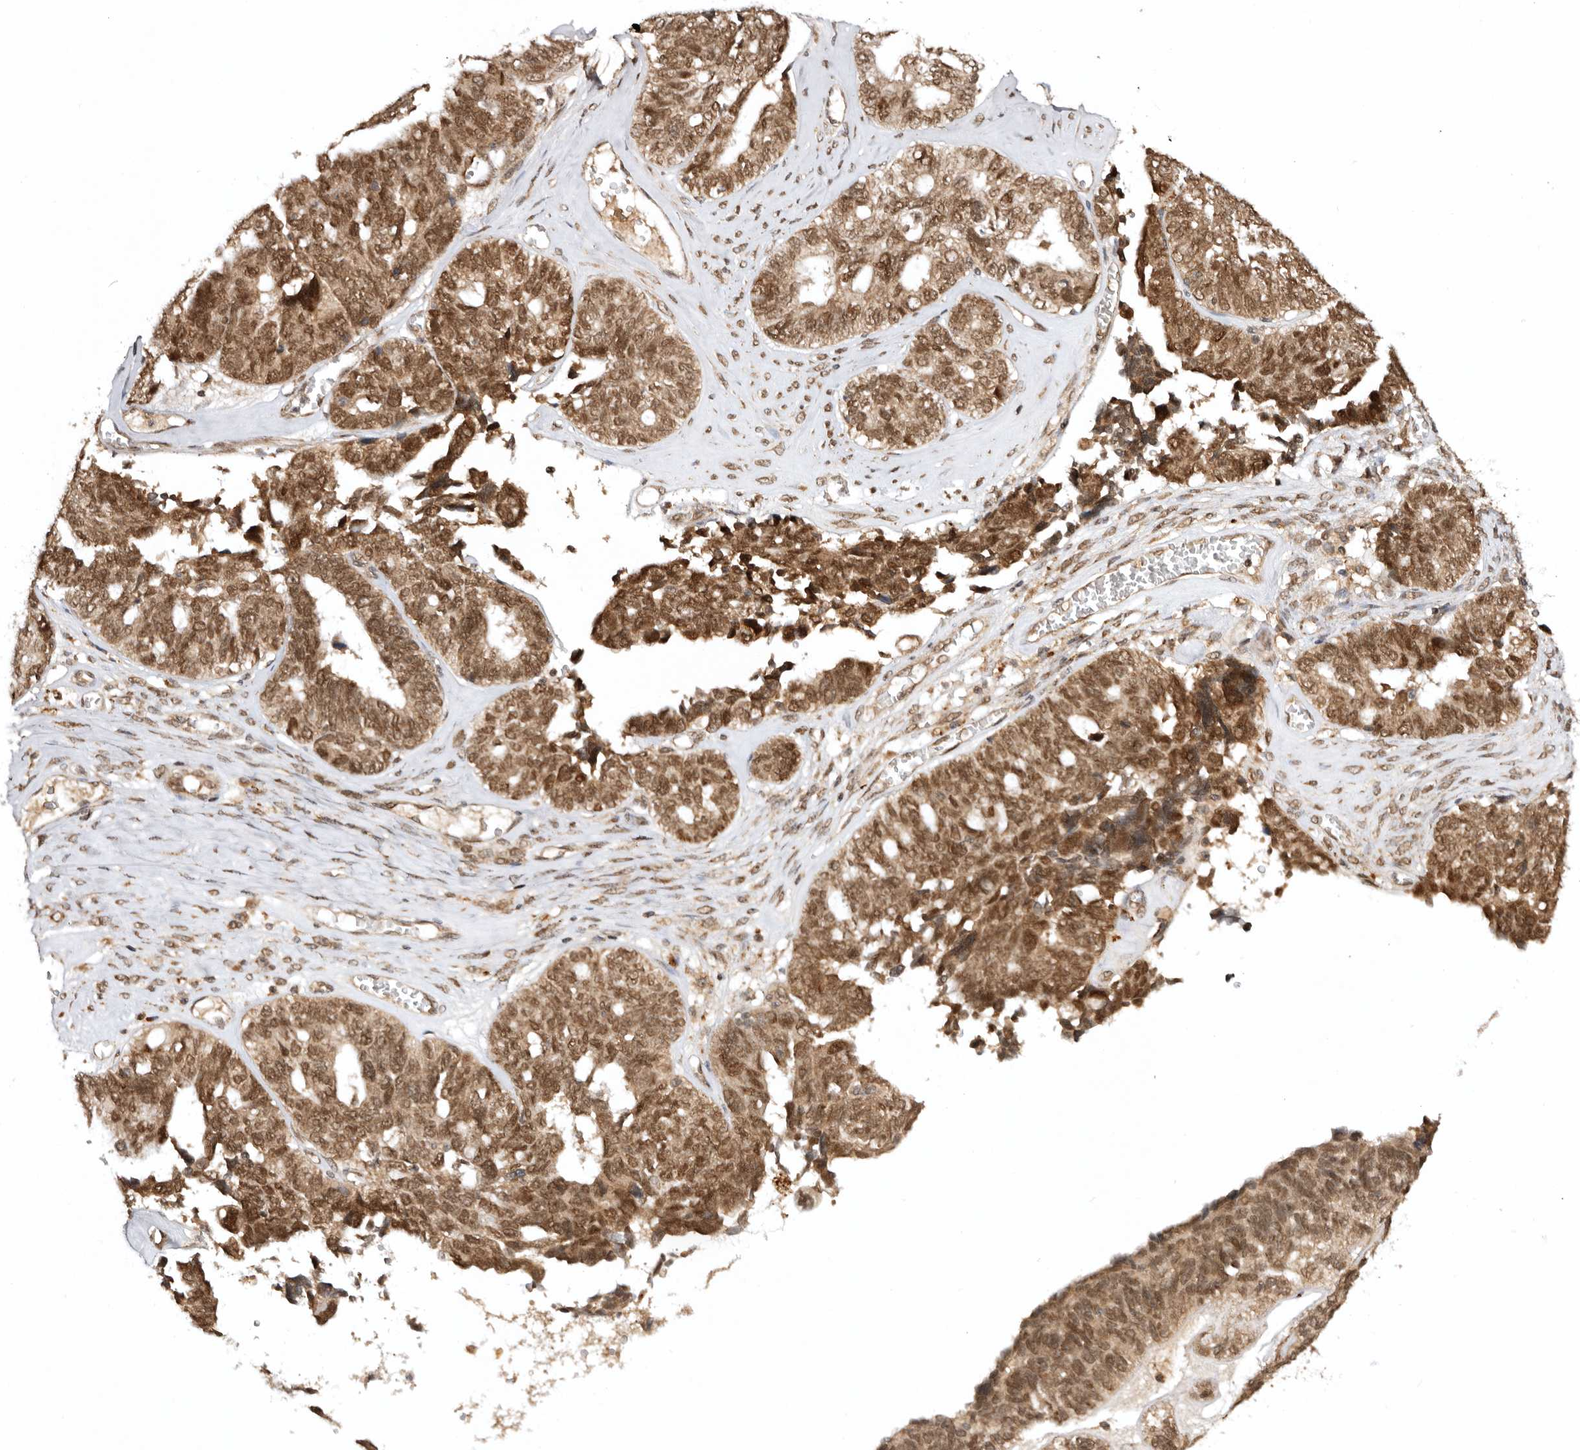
{"staining": {"intensity": "moderate", "quantity": ">75%", "location": "cytoplasmic/membranous,nuclear"}, "tissue": "ovarian cancer", "cell_type": "Tumor cells", "image_type": "cancer", "snomed": [{"axis": "morphology", "description": "Cystadenocarcinoma, serous, NOS"}, {"axis": "topography", "description": "Ovary"}], "caption": "Tumor cells exhibit moderate cytoplasmic/membranous and nuclear positivity in about >75% of cells in ovarian cancer.", "gene": "TARS2", "patient": {"sex": "female", "age": 79}}